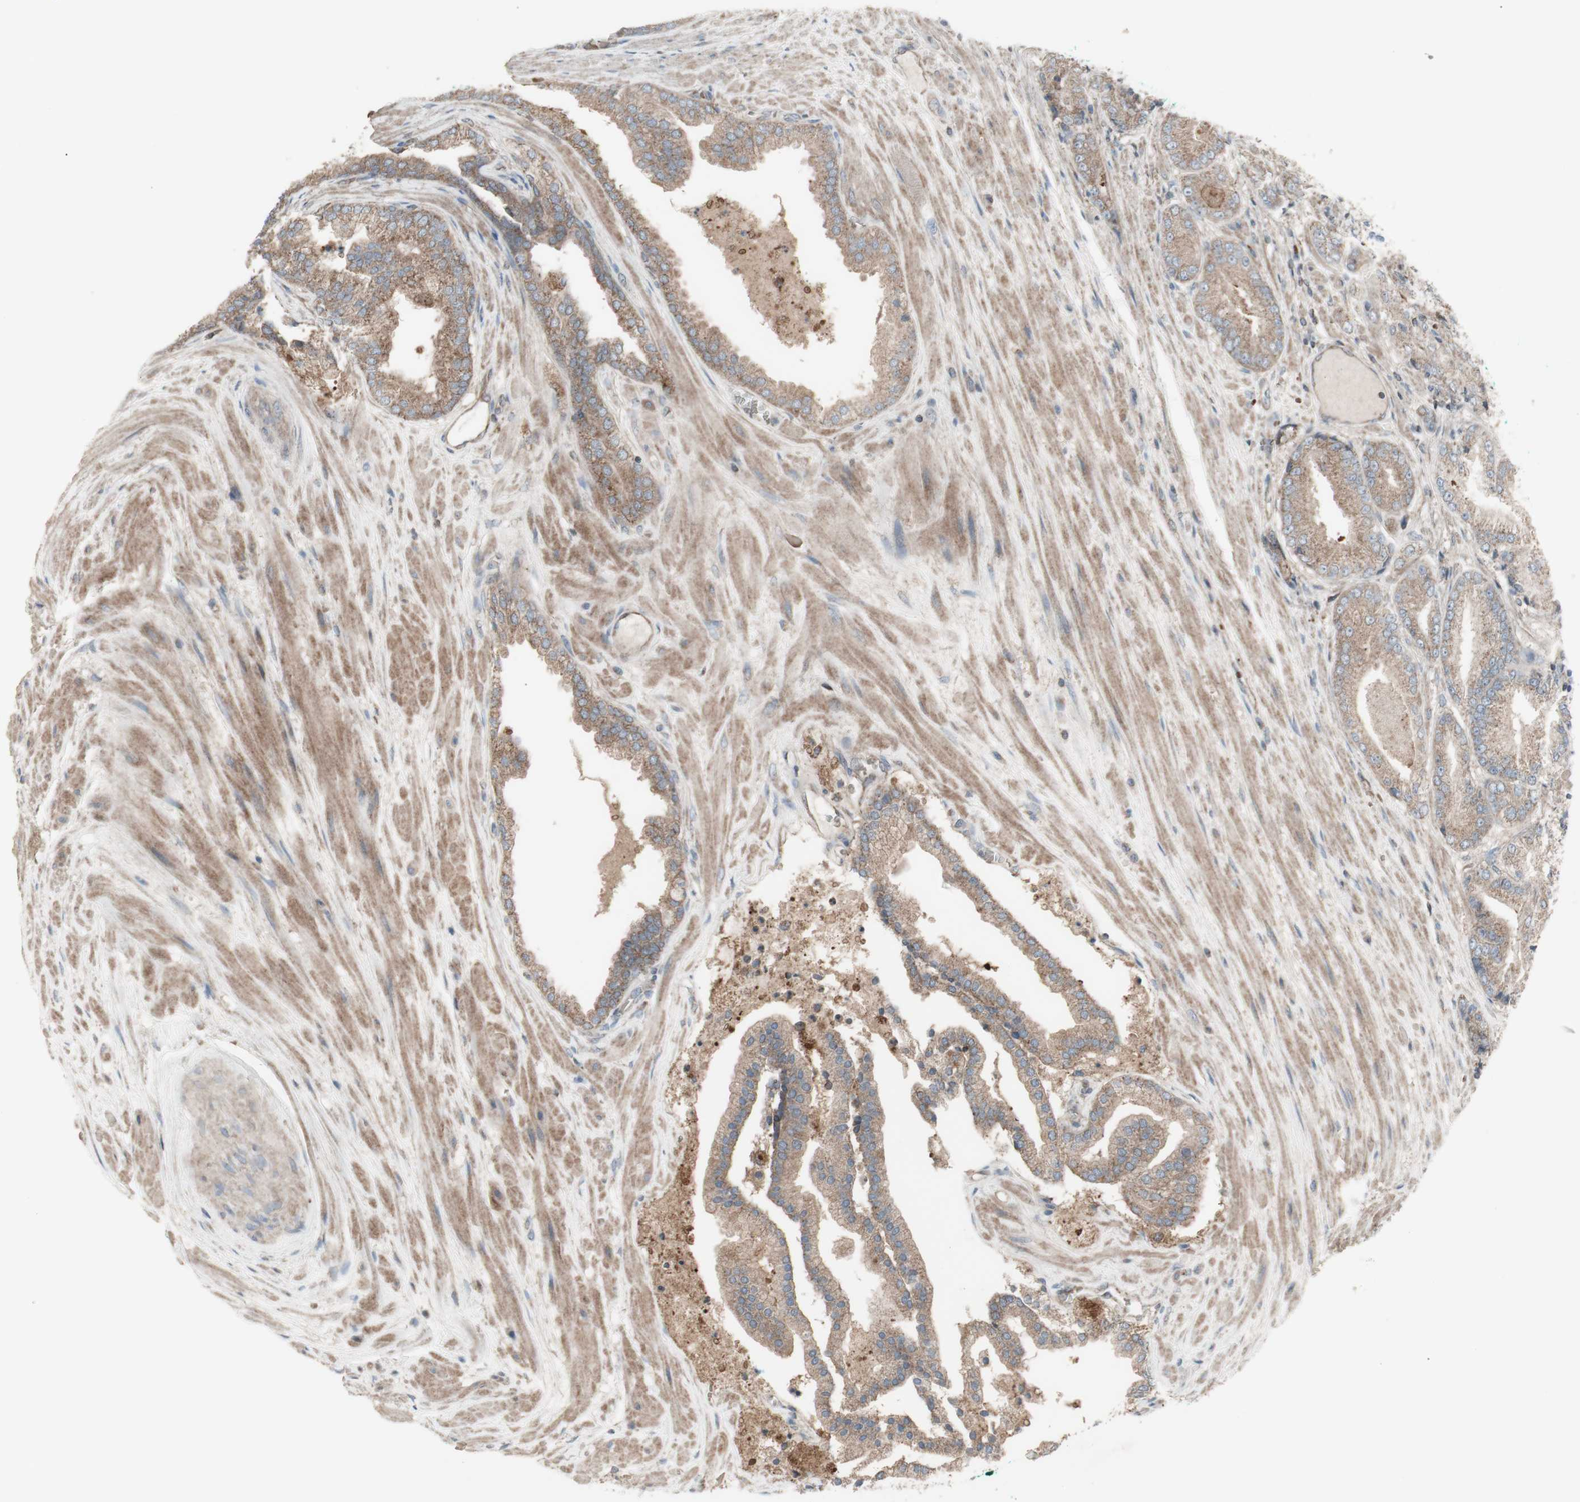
{"staining": {"intensity": "weak", "quantity": ">75%", "location": "cytoplasmic/membranous"}, "tissue": "prostate cancer", "cell_type": "Tumor cells", "image_type": "cancer", "snomed": [{"axis": "morphology", "description": "Adenocarcinoma, High grade"}, {"axis": "topography", "description": "Prostate"}], "caption": "The image exhibits a brown stain indicating the presence of a protein in the cytoplasmic/membranous of tumor cells in prostate high-grade adenocarcinoma.", "gene": "SHC1", "patient": {"sex": "male", "age": 59}}